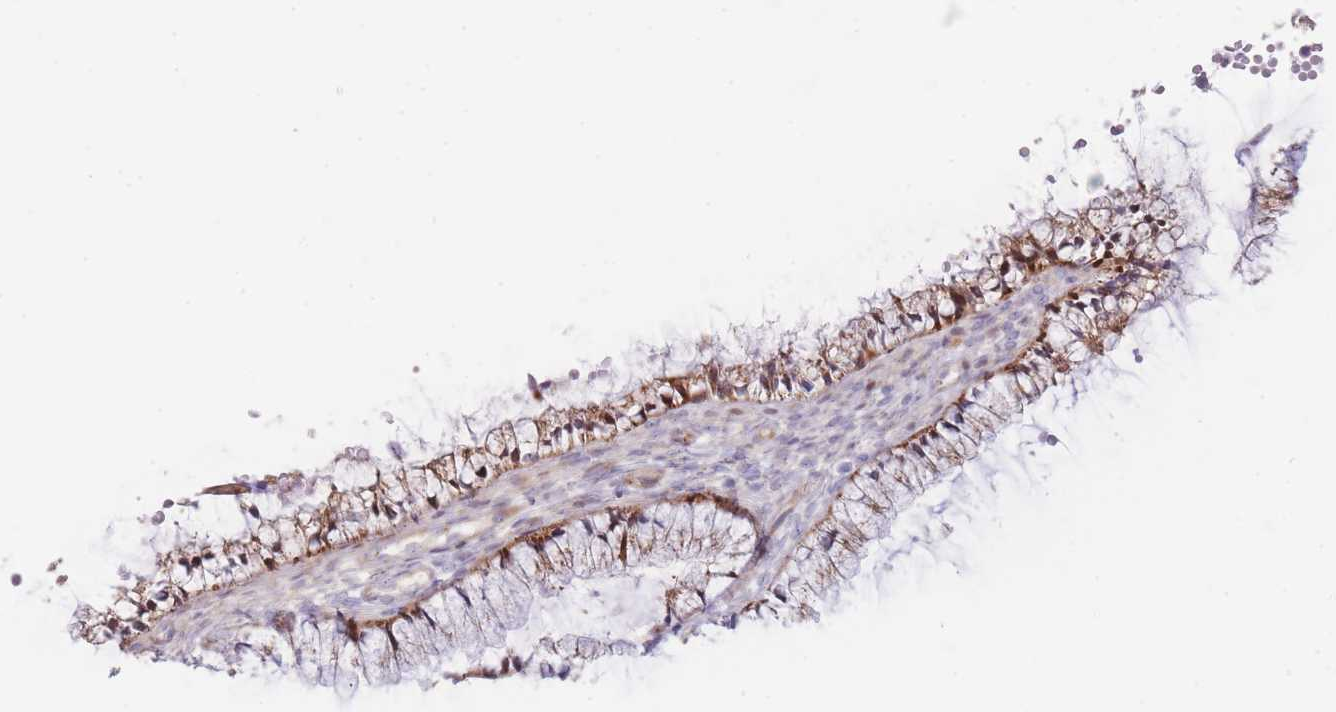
{"staining": {"intensity": "strong", "quantity": ">75%", "location": "cytoplasmic/membranous"}, "tissue": "cervix", "cell_type": "Glandular cells", "image_type": "normal", "snomed": [{"axis": "morphology", "description": "Normal tissue, NOS"}, {"axis": "topography", "description": "Cervix"}], "caption": "Benign cervix was stained to show a protein in brown. There is high levels of strong cytoplasmic/membranous expression in approximately >75% of glandular cells. (Brightfield microscopy of DAB IHC at high magnification).", "gene": "ATP5MC2", "patient": {"sex": "female", "age": 36}}